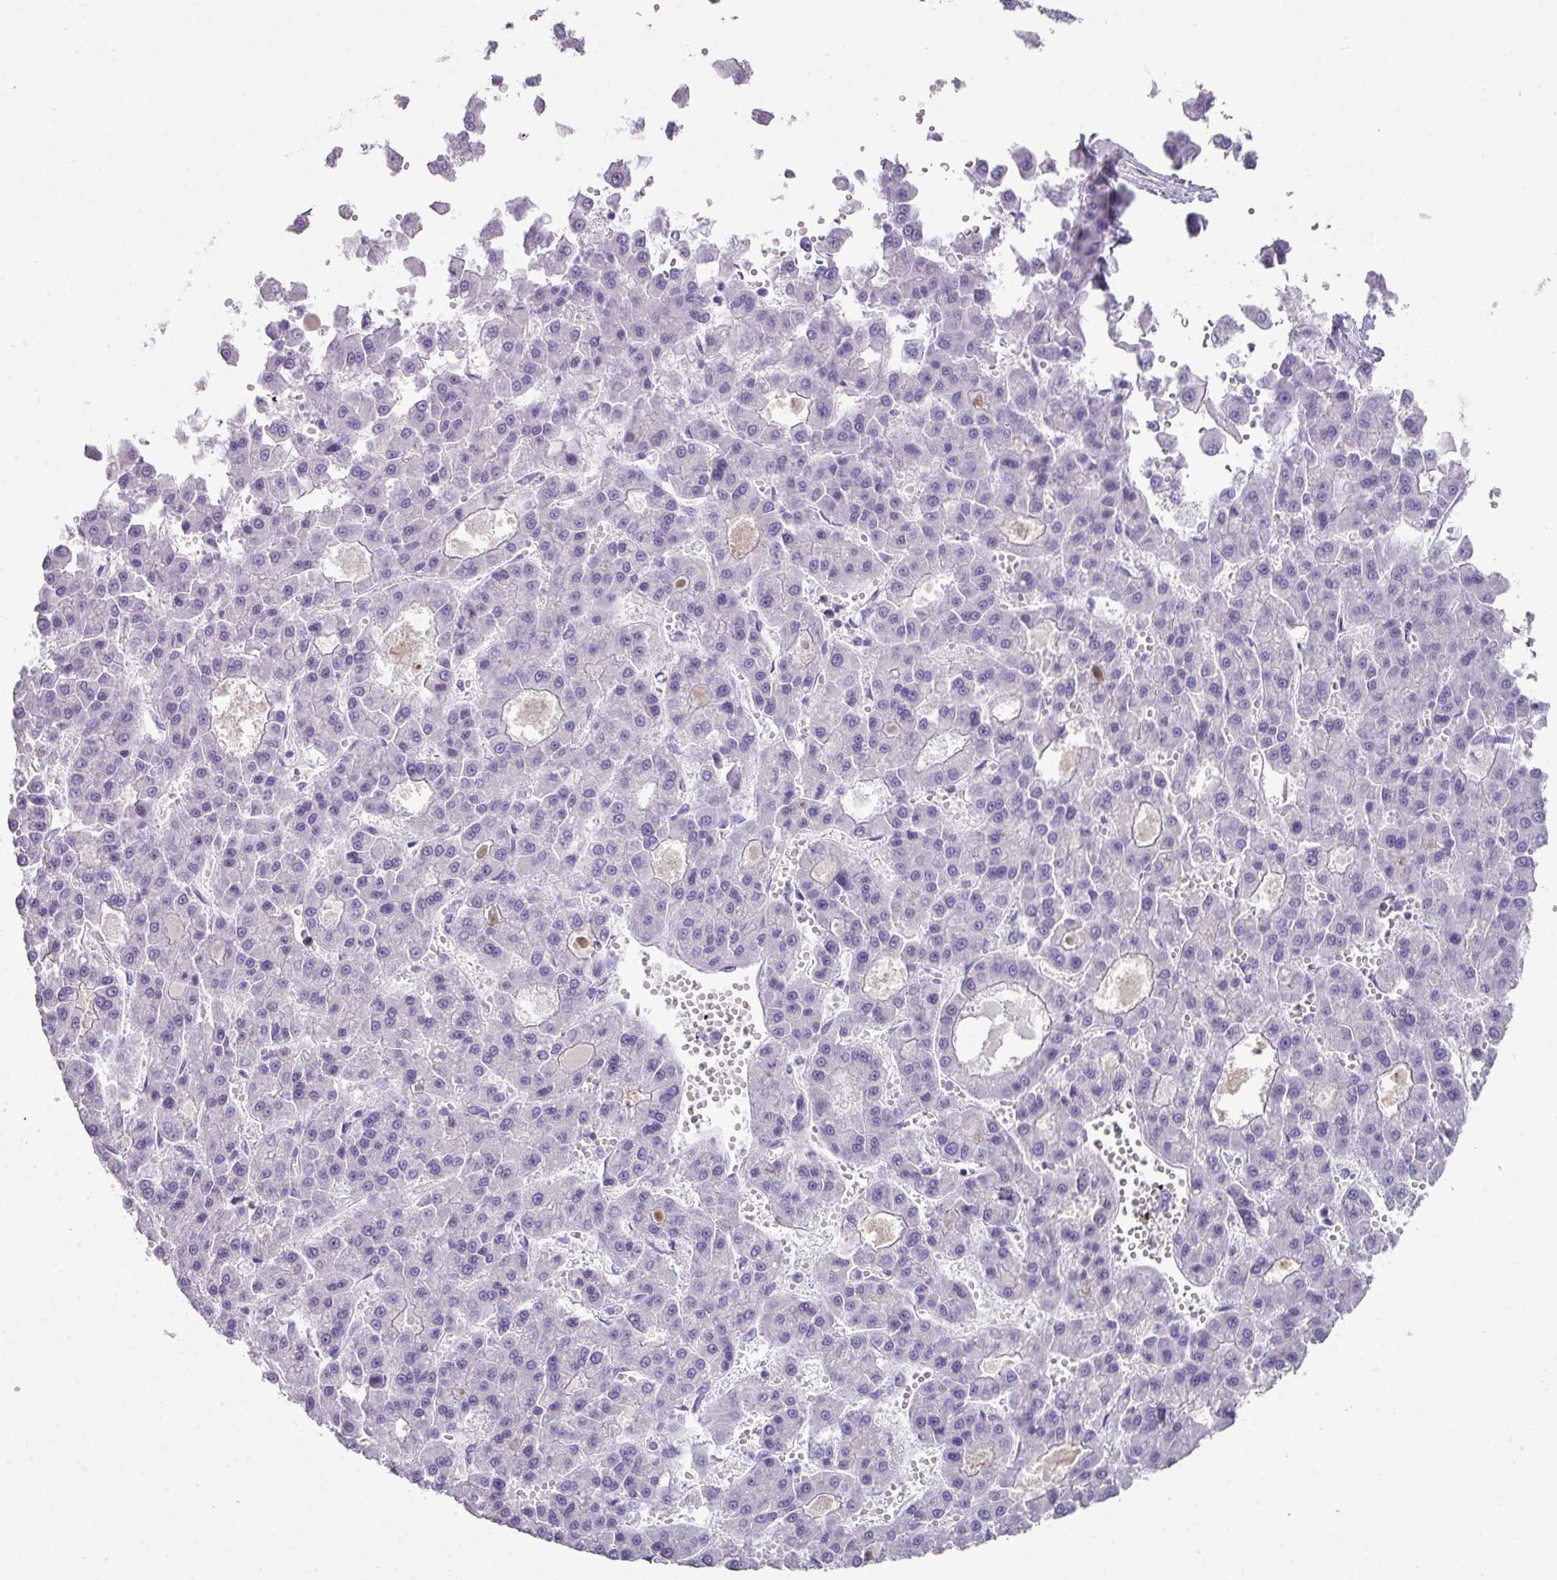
{"staining": {"intensity": "negative", "quantity": "none", "location": "none"}, "tissue": "liver cancer", "cell_type": "Tumor cells", "image_type": "cancer", "snomed": [{"axis": "morphology", "description": "Carcinoma, Hepatocellular, NOS"}, {"axis": "topography", "description": "Liver"}], "caption": "Tumor cells show no significant expression in liver hepatocellular carcinoma.", "gene": "ZNF568", "patient": {"sex": "male", "age": 70}}